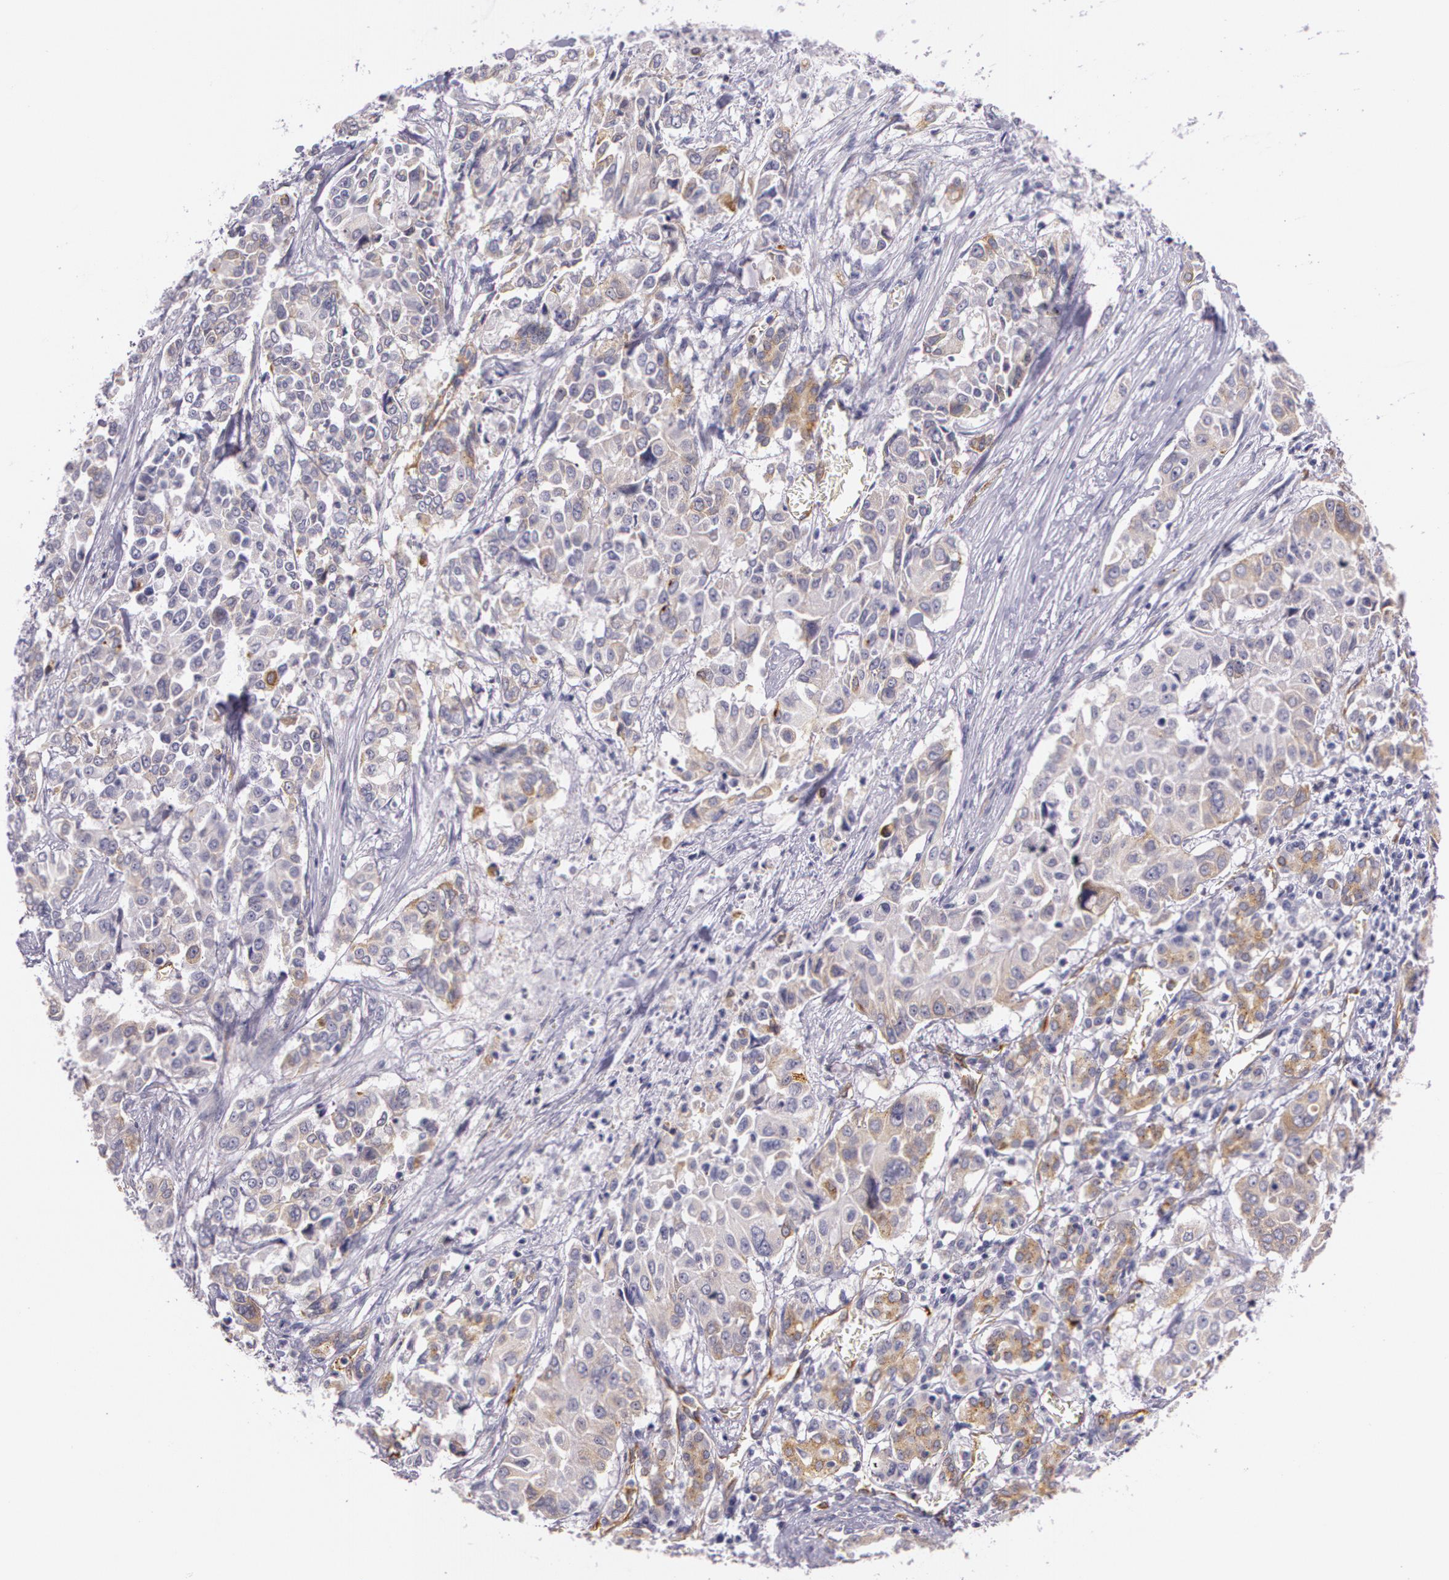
{"staining": {"intensity": "moderate", "quantity": "25%-75%", "location": "cytoplasmic/membranous"}, "tissue": "pancreatic cancer", "cell_type": "Tumor cells", "image_type": "cancer", "snomed": [{"axis": "morphology", "description": "Adenocarcinoma, NOS"}, {"axis": "topography", "description": "Pancreas"}], "caption": "Protein expression by immunohistochemistry shows moderate cytoplasmic/membranous expression in approximately 25%-75% of tumor cells in pancreatic cancer (adenocarcinoma). (DAB (3,3'-diaminobenzidine) IHC with brightfield microscopy, high magnification).", "gene": "APP", "patient": {"sex": "female", "age": 52}}